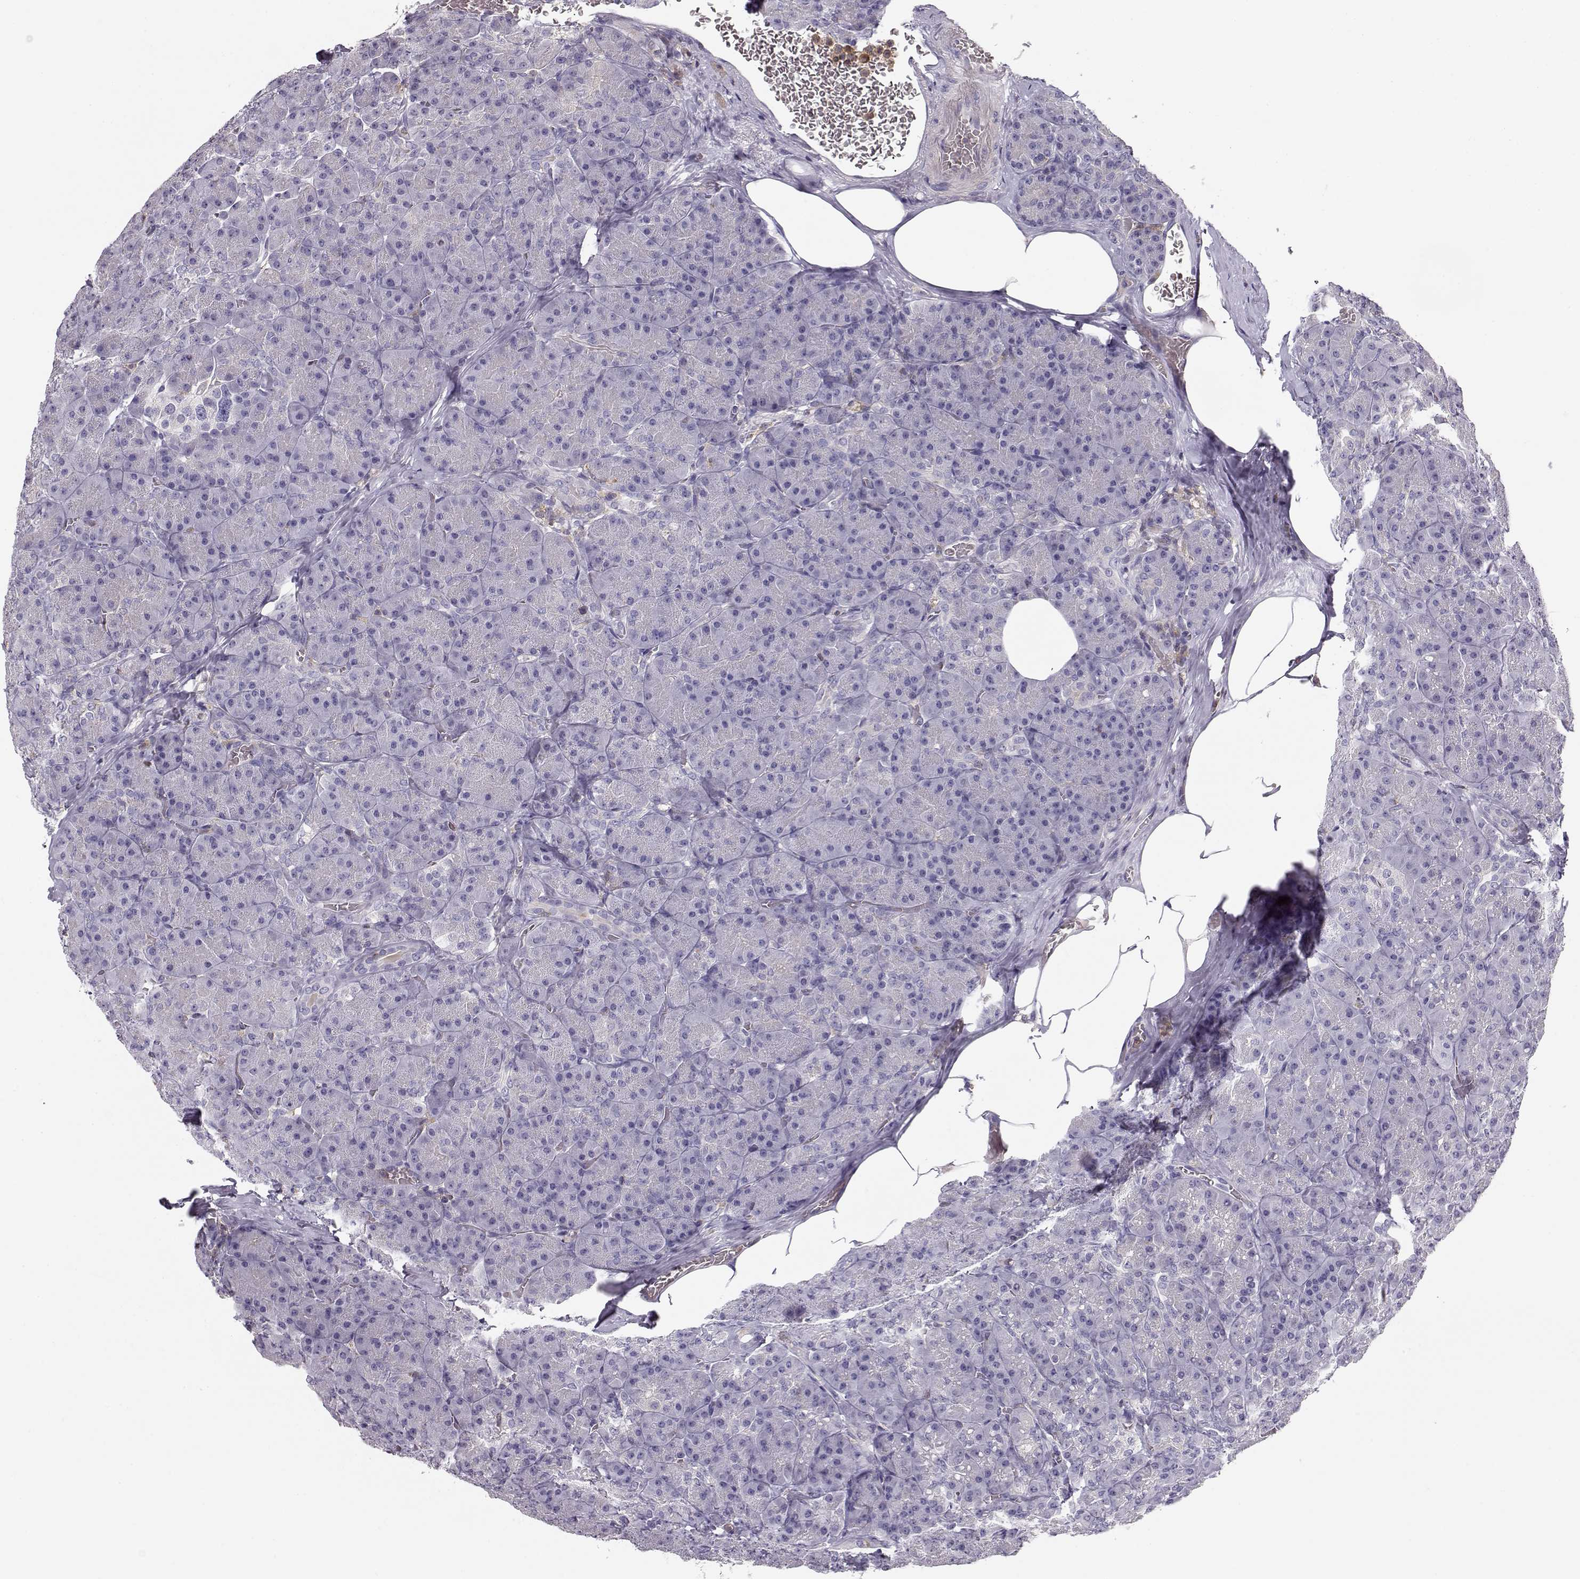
{"staining": {"intensity": "negative", "quantity": "none", "location": "none"}, "tissue": "pancreas", "cell_type": "Exocrine glandular cells", "image_type": "normal", "snomed": [{"axis": "morphology", "description": "Normal tissue, NOS"}, {"axis": "topography", "description": "Pancreas"}], "caption": "DAB immunohistochemical staining of benign pancreas exhibits no significant expression in exocrine glandular cells.", "gene": "VAV1", "patient": {"sex": "male", "age": 57}}